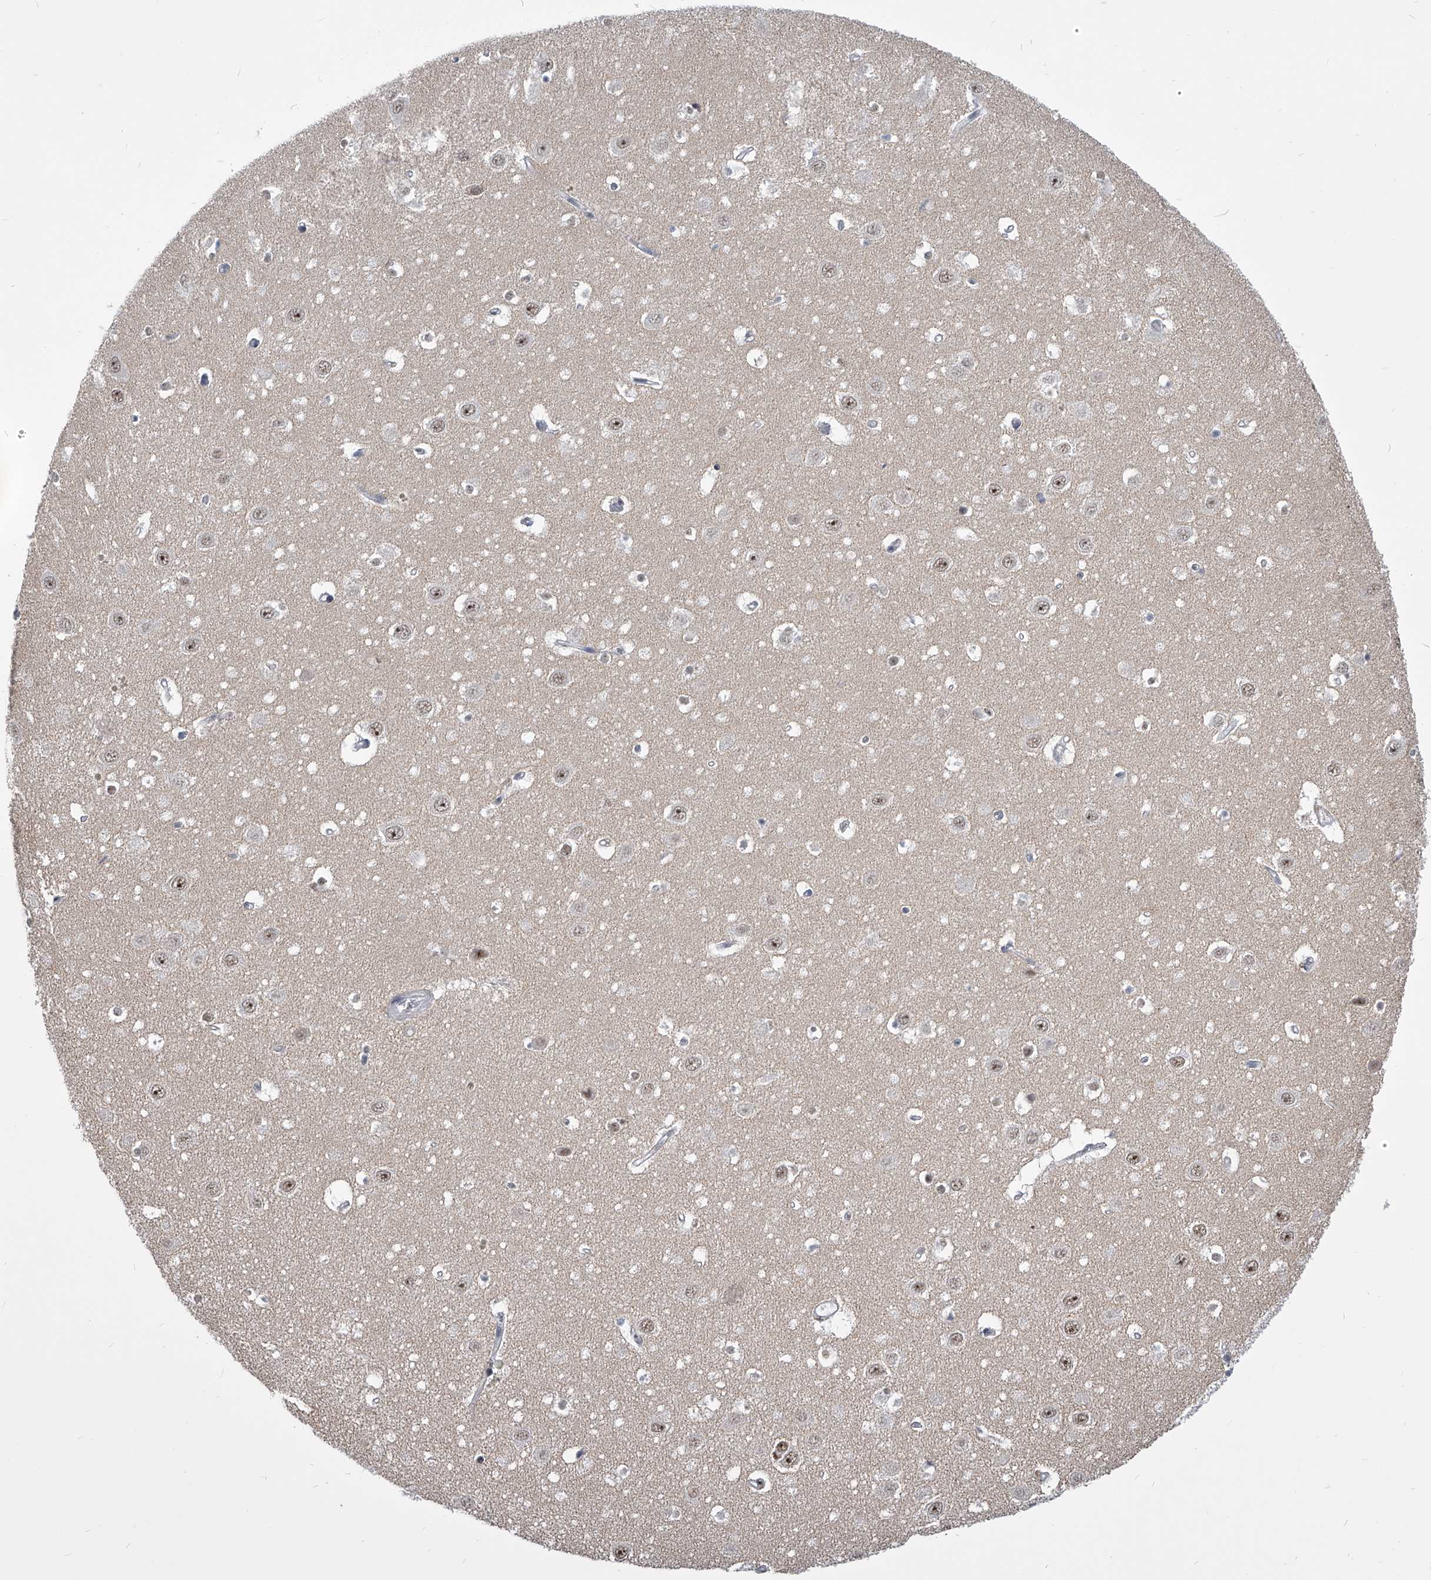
{"staining": {"intensity": "negative", "quantity": "none", "location": "none"}, "tissue": "hippocampus", "cell_type": "Glial cells", "image_type": "normal", "snomed": [{"axis": "morphology", "description": "Normal tissue, NOS"}, {"axis": "topography", "description": "Hippocampus"}], "caption": "Glial cells show no significant expression in unremarkable hippocampus. (Brightfield microscopy of DAB immunohistochemistry (IHC) at high magnification).", "gene": "CMTR1", "patient": {"sex": "female", "age": 64}}